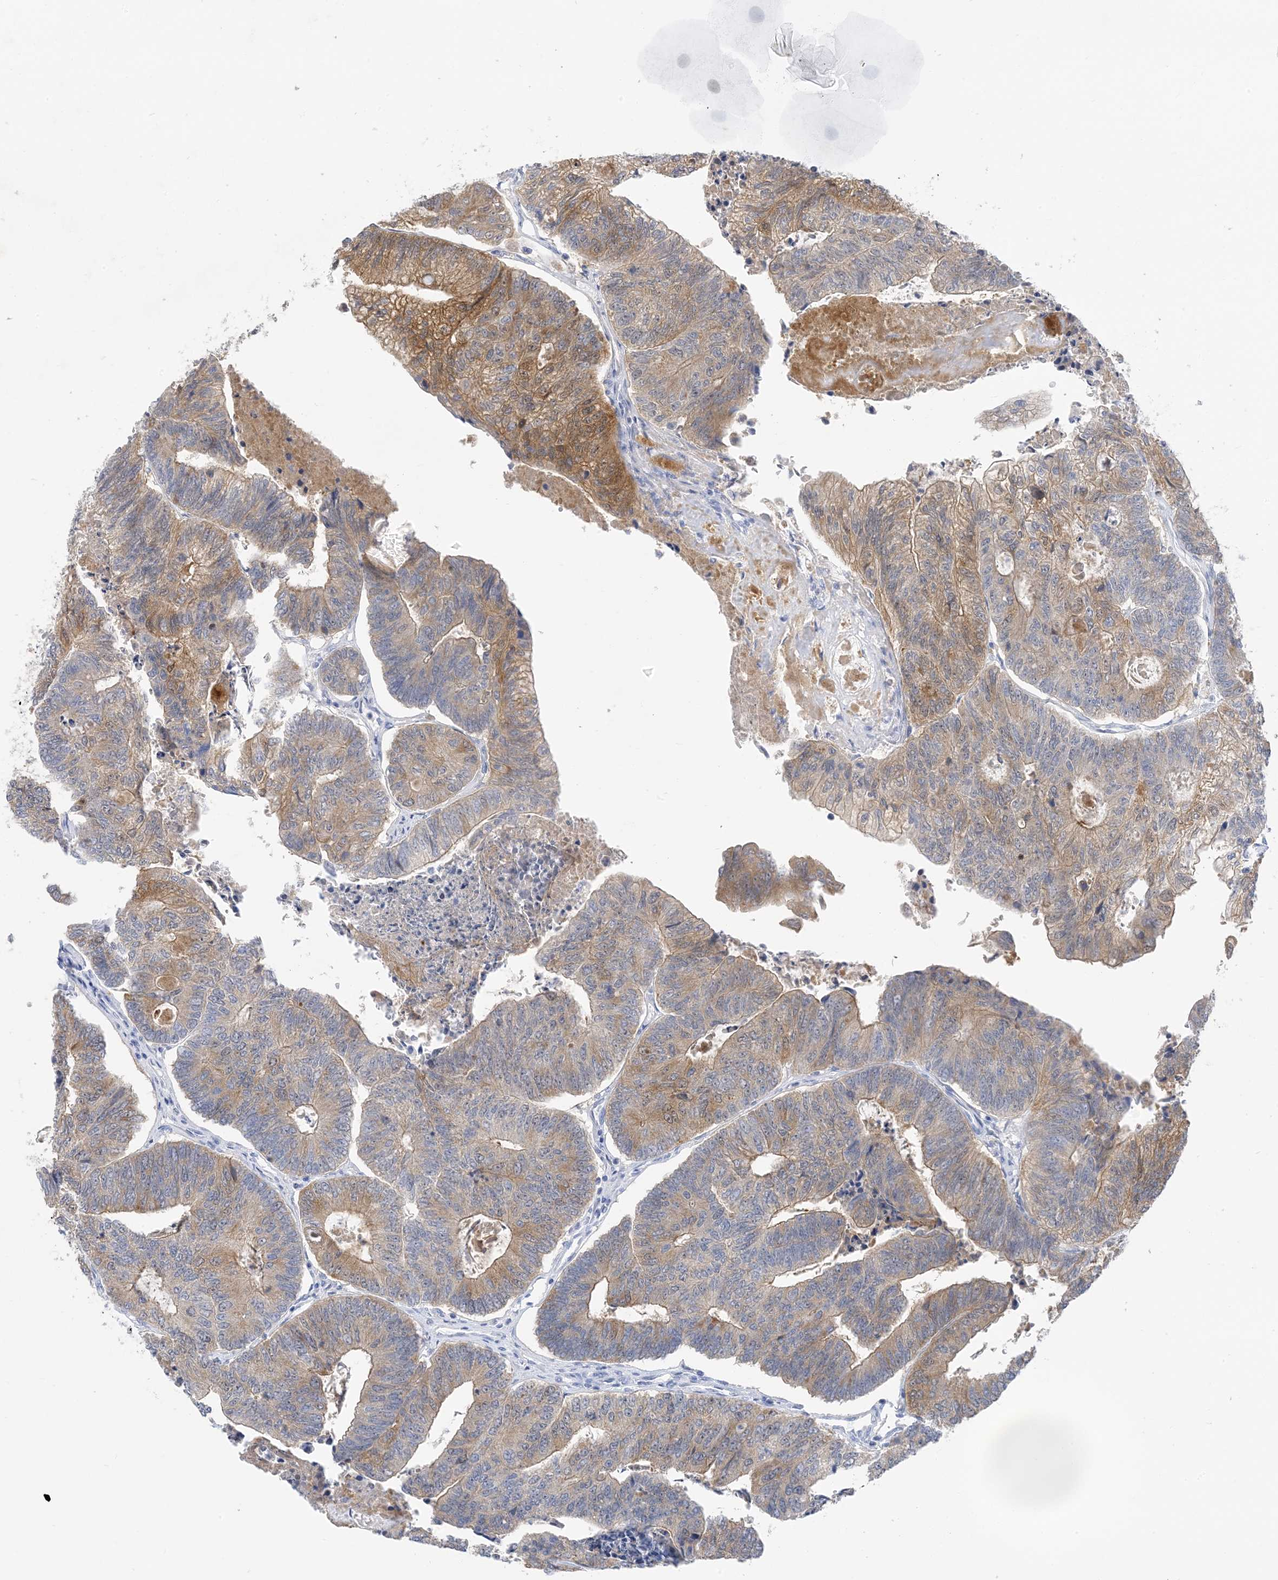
{"staining": {"intensity": "moderate", "quantity": ">75%", "location": "cytoplasmic/membranous"}, "tissue": "colorectal cancer", "cell_type": "Tumor cells", "image_type": "cancer", "snomed": [{"axis": "morphology", "description": "Adenocarcinoma, NOS"}, {"axis": "topography", "description": "Colon"}], "caption": "High-power microscopy captured an IHC histopathology image of adenocarcinoma (colorectal), revealing moderate cytoplasmic/membranous positivity in approximately >75% of tumor cells. Immunohistochemistry stains the protein of interest in brown and the nuclei are stained blue.", "gene": "SH3YL1", "patient": {"sex": "female", "age": 67}}